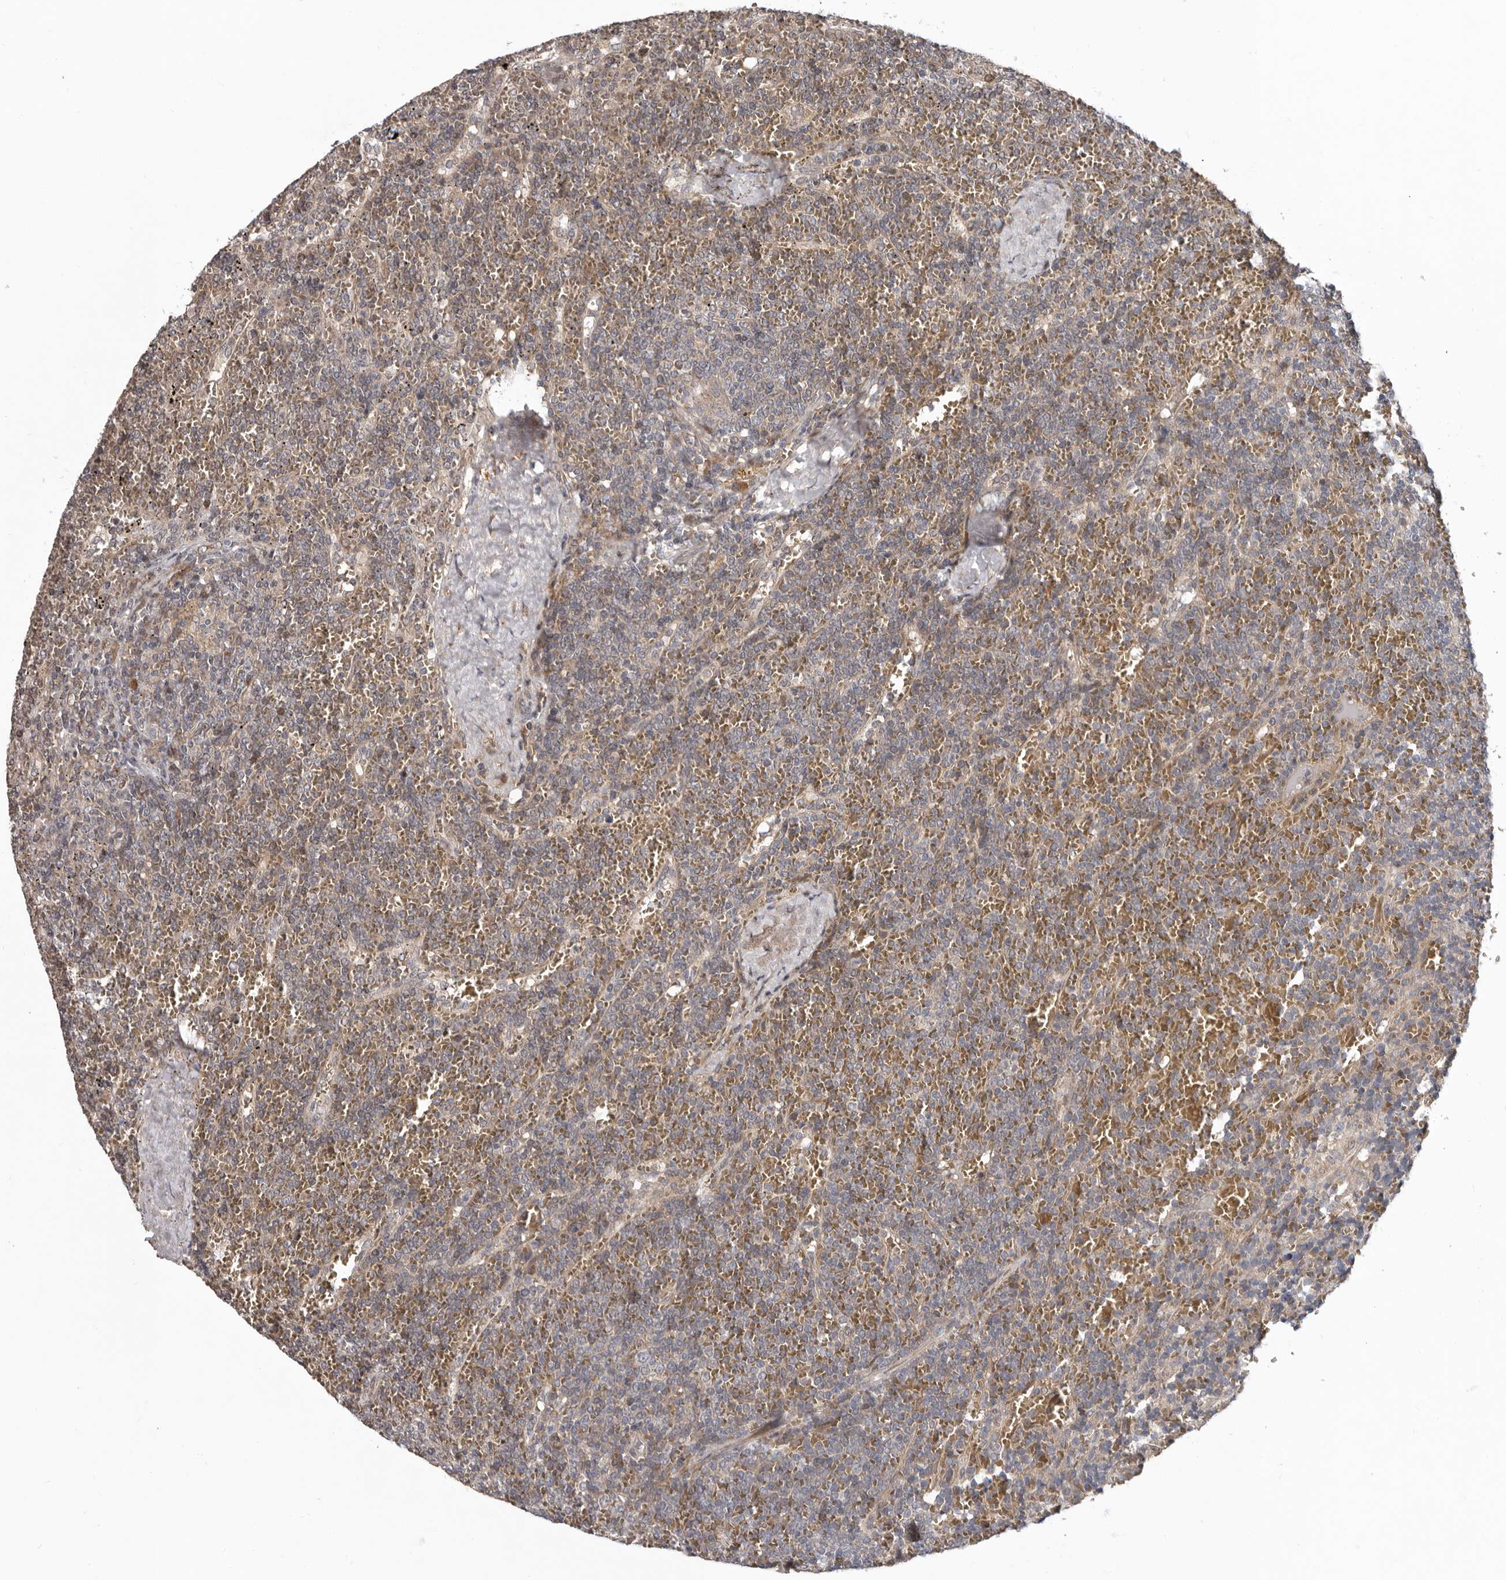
{"staining": {"intensity": "weak", "quantity": "<25%", "location": "cytoplasmic/membranous"}, "tissue": "lymphoma", "cell_type": "Tumor cells", "image_type": "cancer", "snomed": [{"axis": "morphology", "description": "Malignant lymphoma, non-Hodgkin's type, Low grade"}, {"axis": "topography", "description": "Spleen"}], "caption": "The histopathology image displays no staining of tumor cells in low-grade malignant lymphoma, non-Hodgkin's type.", "gene": "CHML", "patient": {"sex": "female", "age": 19}}